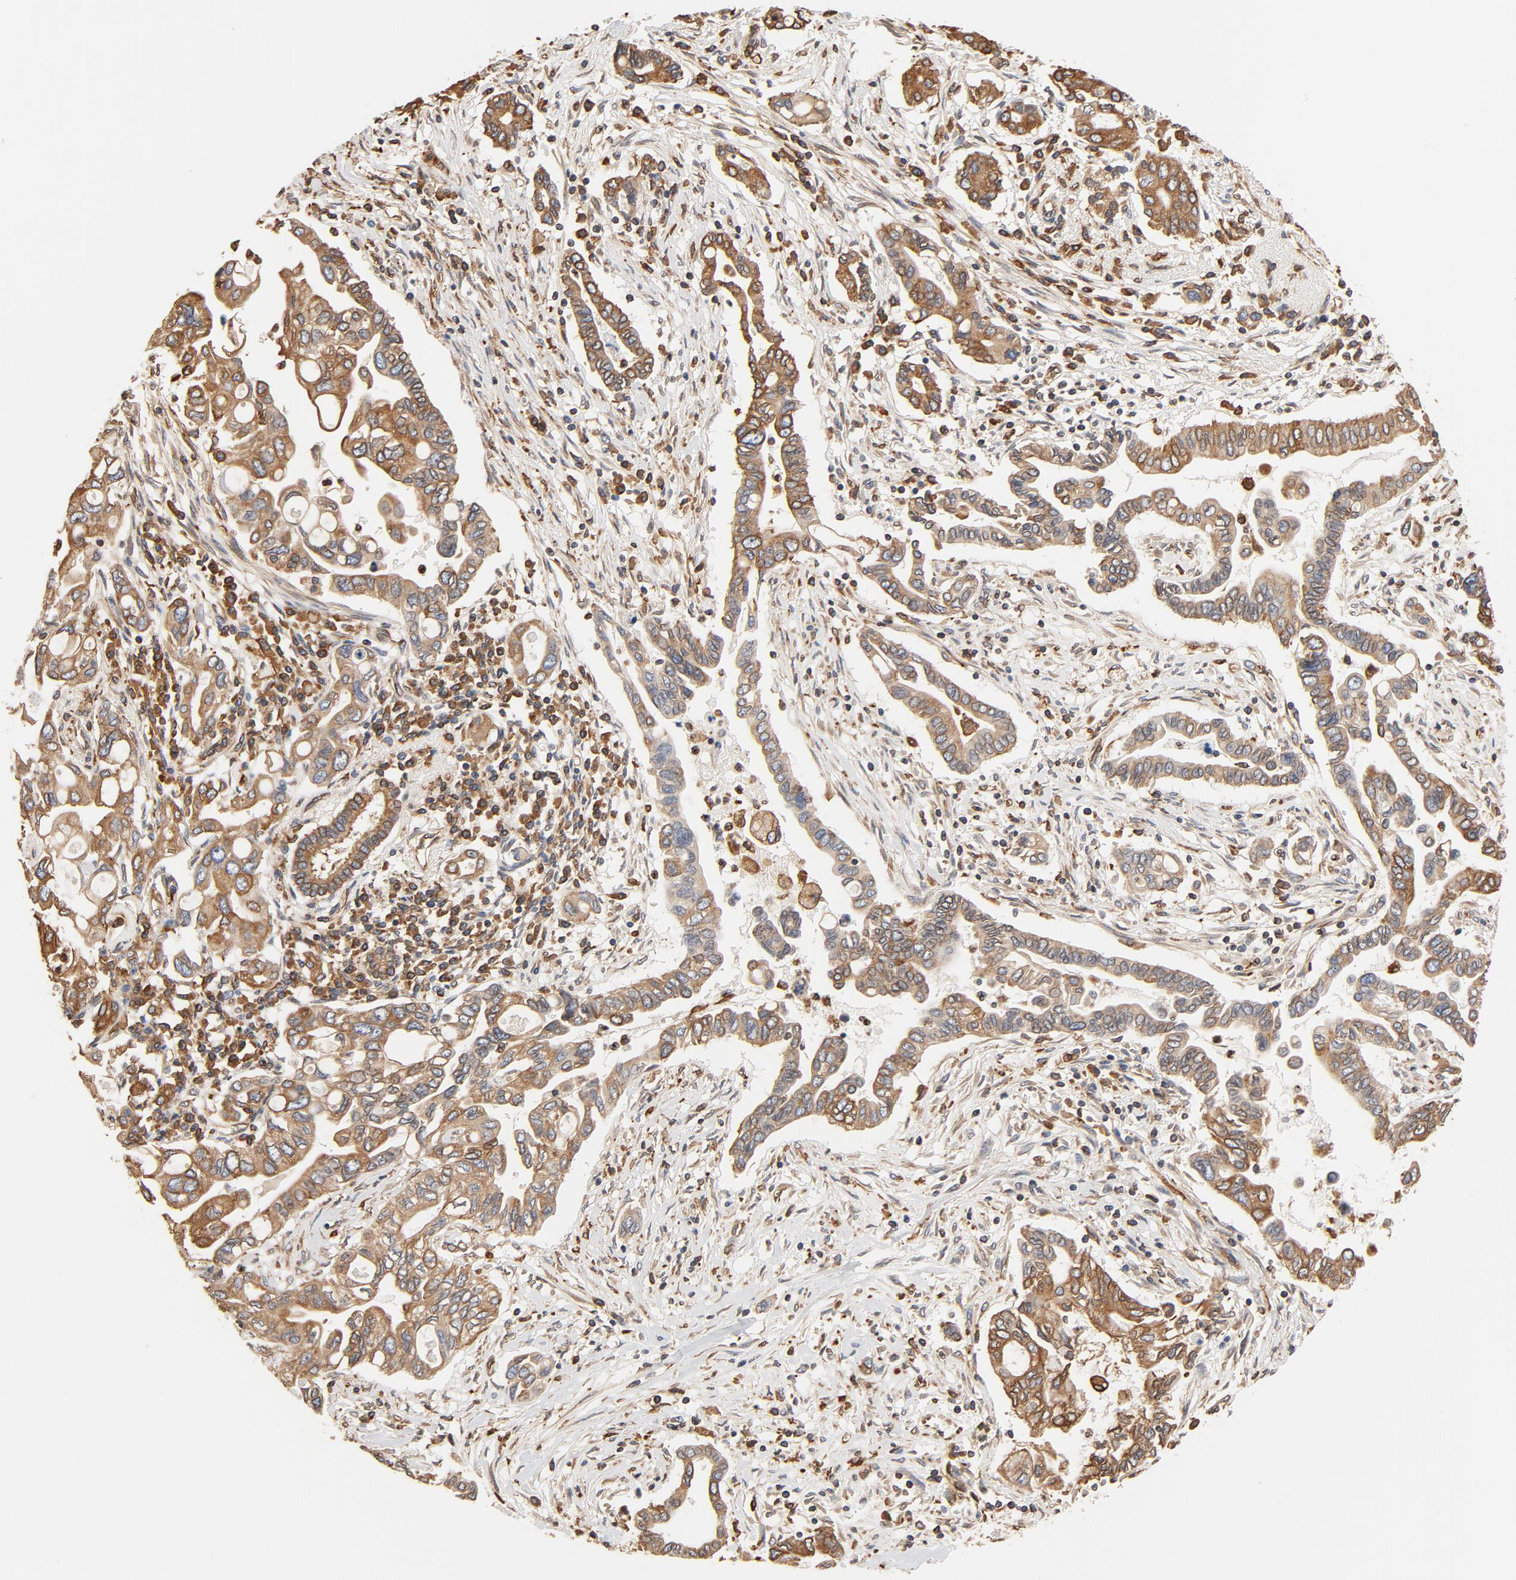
{"staining": {"intensity": "moderate", "quantity": ">75%", "location": "cytoplasmic/membranous"}, "tissue": "pancreatic cancer", "cell_type": "Tumor cells", "image_type": "cancer", "snomed": [{"axis": "morphology", "description": "Adenocarcinoma, NOS"}, {"axis": "topography", "description": "Pancreas"}], "caption": "DAB (3,3'-diaminobenzidine) immunohistochemical staining of pancreatic cancer demonstrates moderate cytoplasmic/membranous protein staining in about >75% of tumor cells. (Stains: DAB (3,3'-diaminobenzidine) in brown, nuclei in blue, Microscopy: brightfield microscopy at high magnification).", "gene": "BCAP31", "patient": {"sex": "female", "age": 57}}